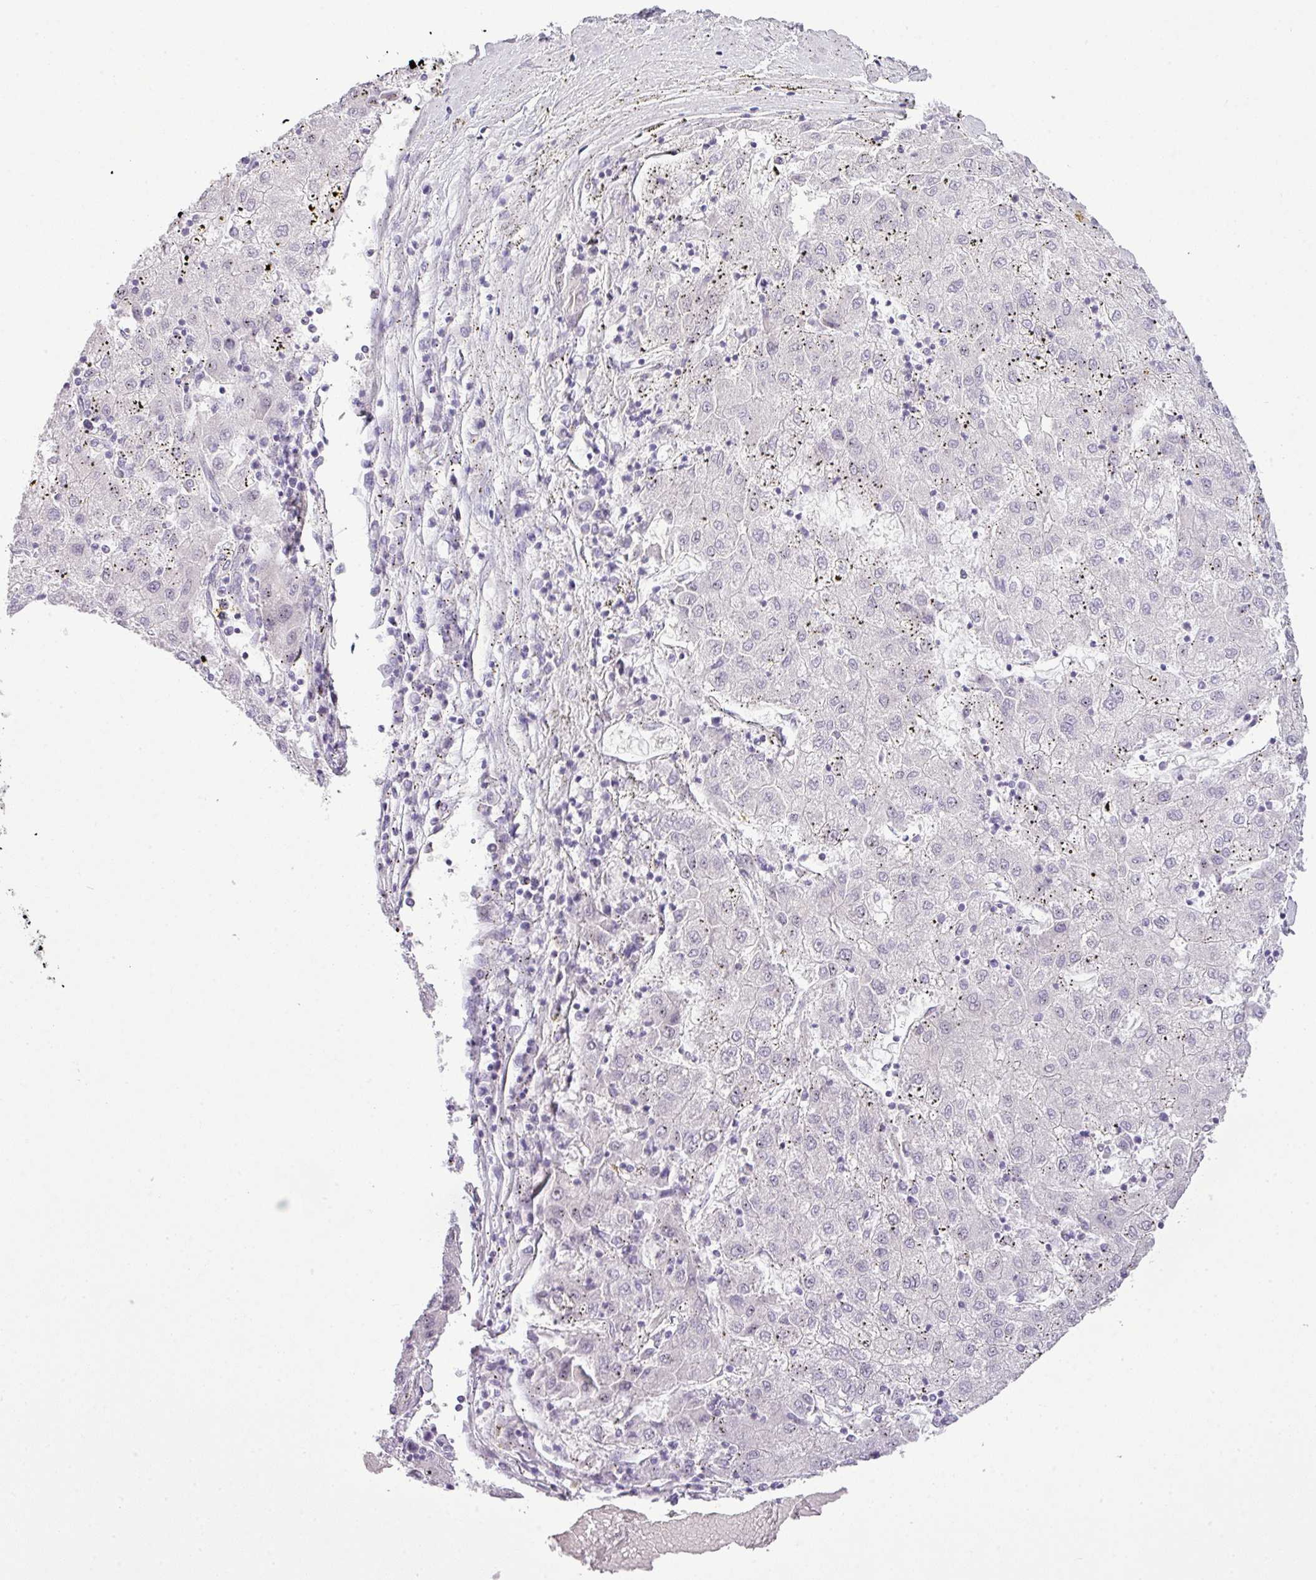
{"staining": {"intensity": "negative", "quantity": "none", "location": "none"}, "tissue": "liver cancer", "cell_type": "Tumor cells", "image_type": "cancer", "snomed": [{"axis": "morphology", "description": "Carcinoma, Hepatocellular, NOS"}, {"axis": "topography", "description": "Liver"}], "caption": "Histopathology image shows no significant protein staining in tumor cells of liver hepatocellular carcinoma.", "gene": "ZNF81", "patient": {"sex": "male", "age": 72}}